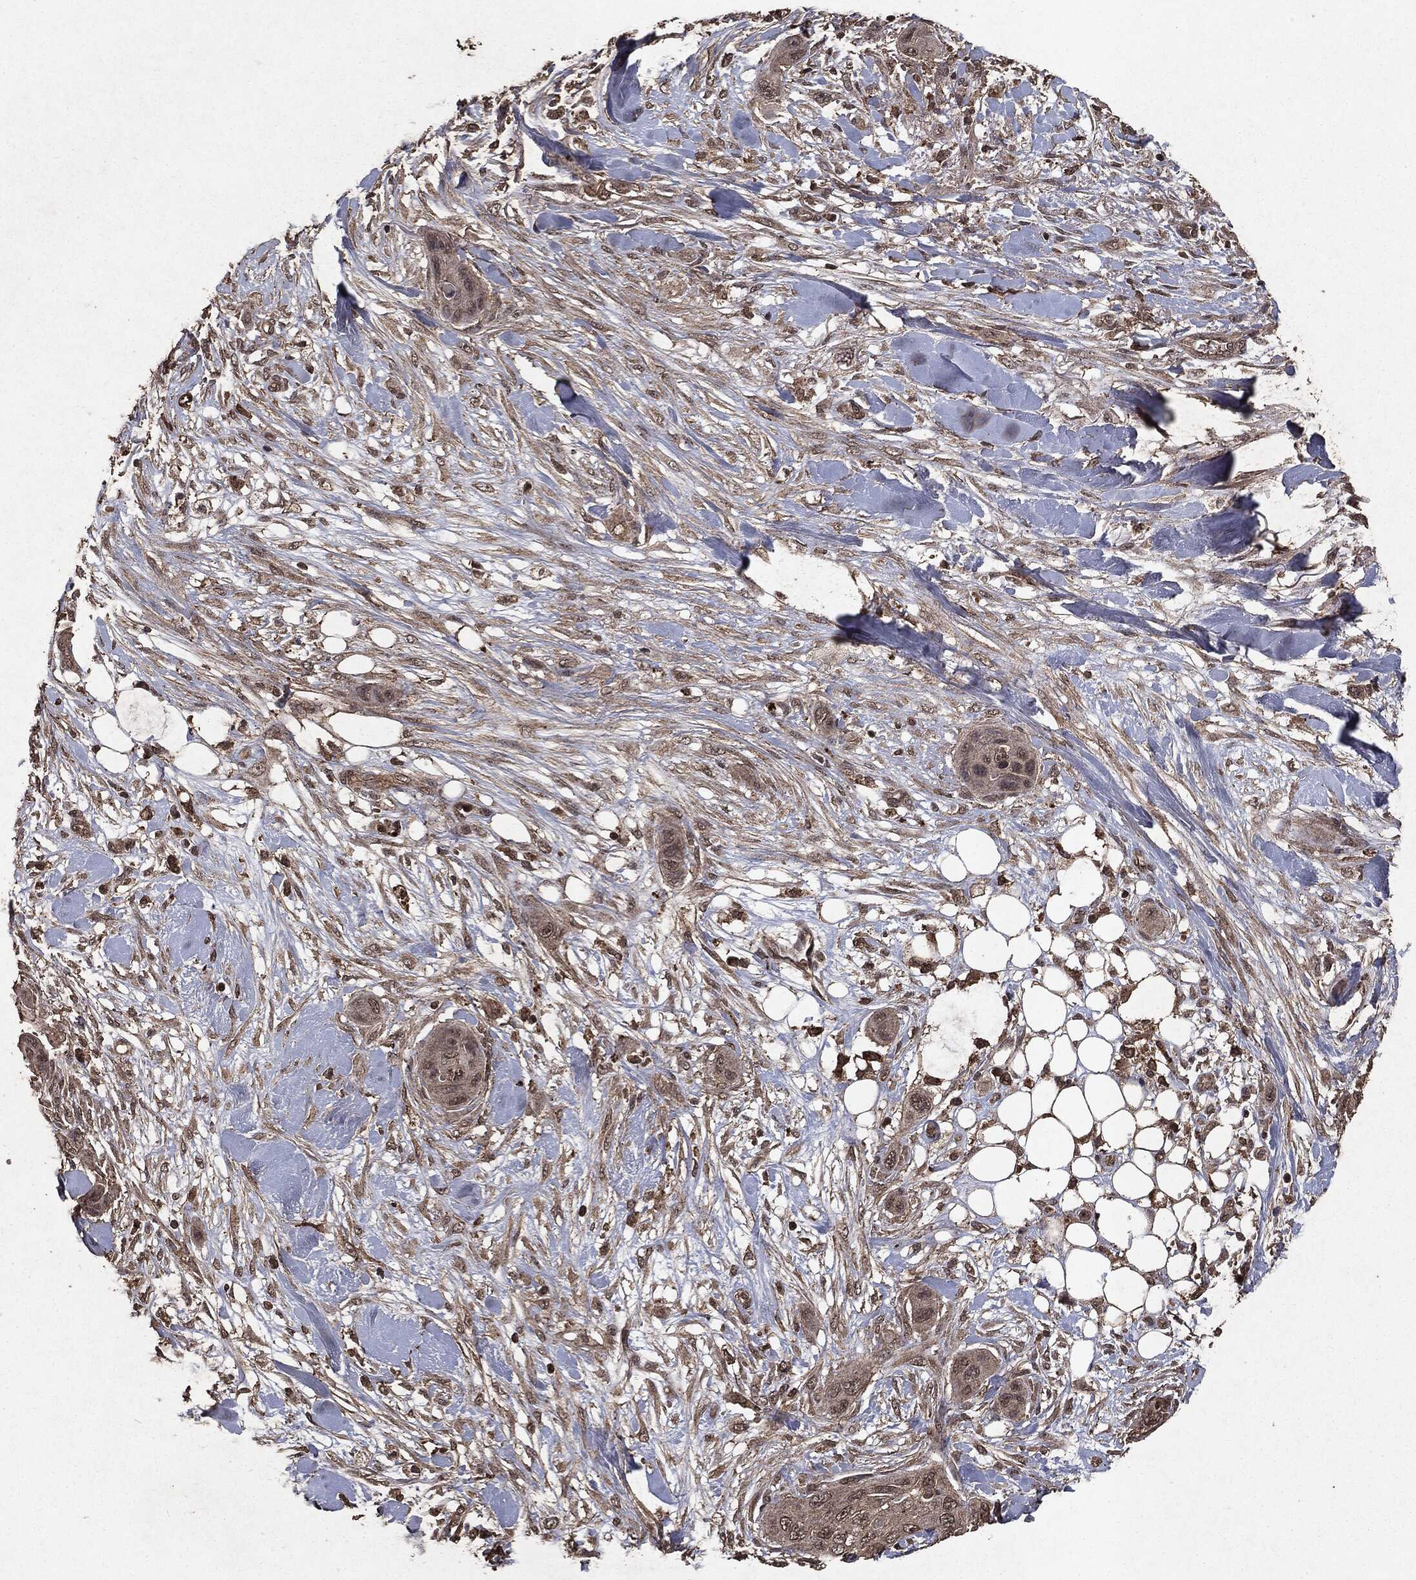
{"staining": {"intensity": "weak", "quantity": "25%-75%", "location": "cytoplasmic/membranous"}, "tissue": "skin cancer", "cell_type": "Tumor cells", "image_type": "cancer", "snomed": [{"axis": "morphology", "description": "Squamous cell carcinoma, NOS"}, {"axis": "topography", "description": "Skin"}], "caption": "The immunohistochemical stain highlights weak cytoplasmic/membranous positivity in tumor cells of squamous cell carcinoma (skin) tissue.", "gene": "NME1", "patient": {"sex": "male", "age": 78}}